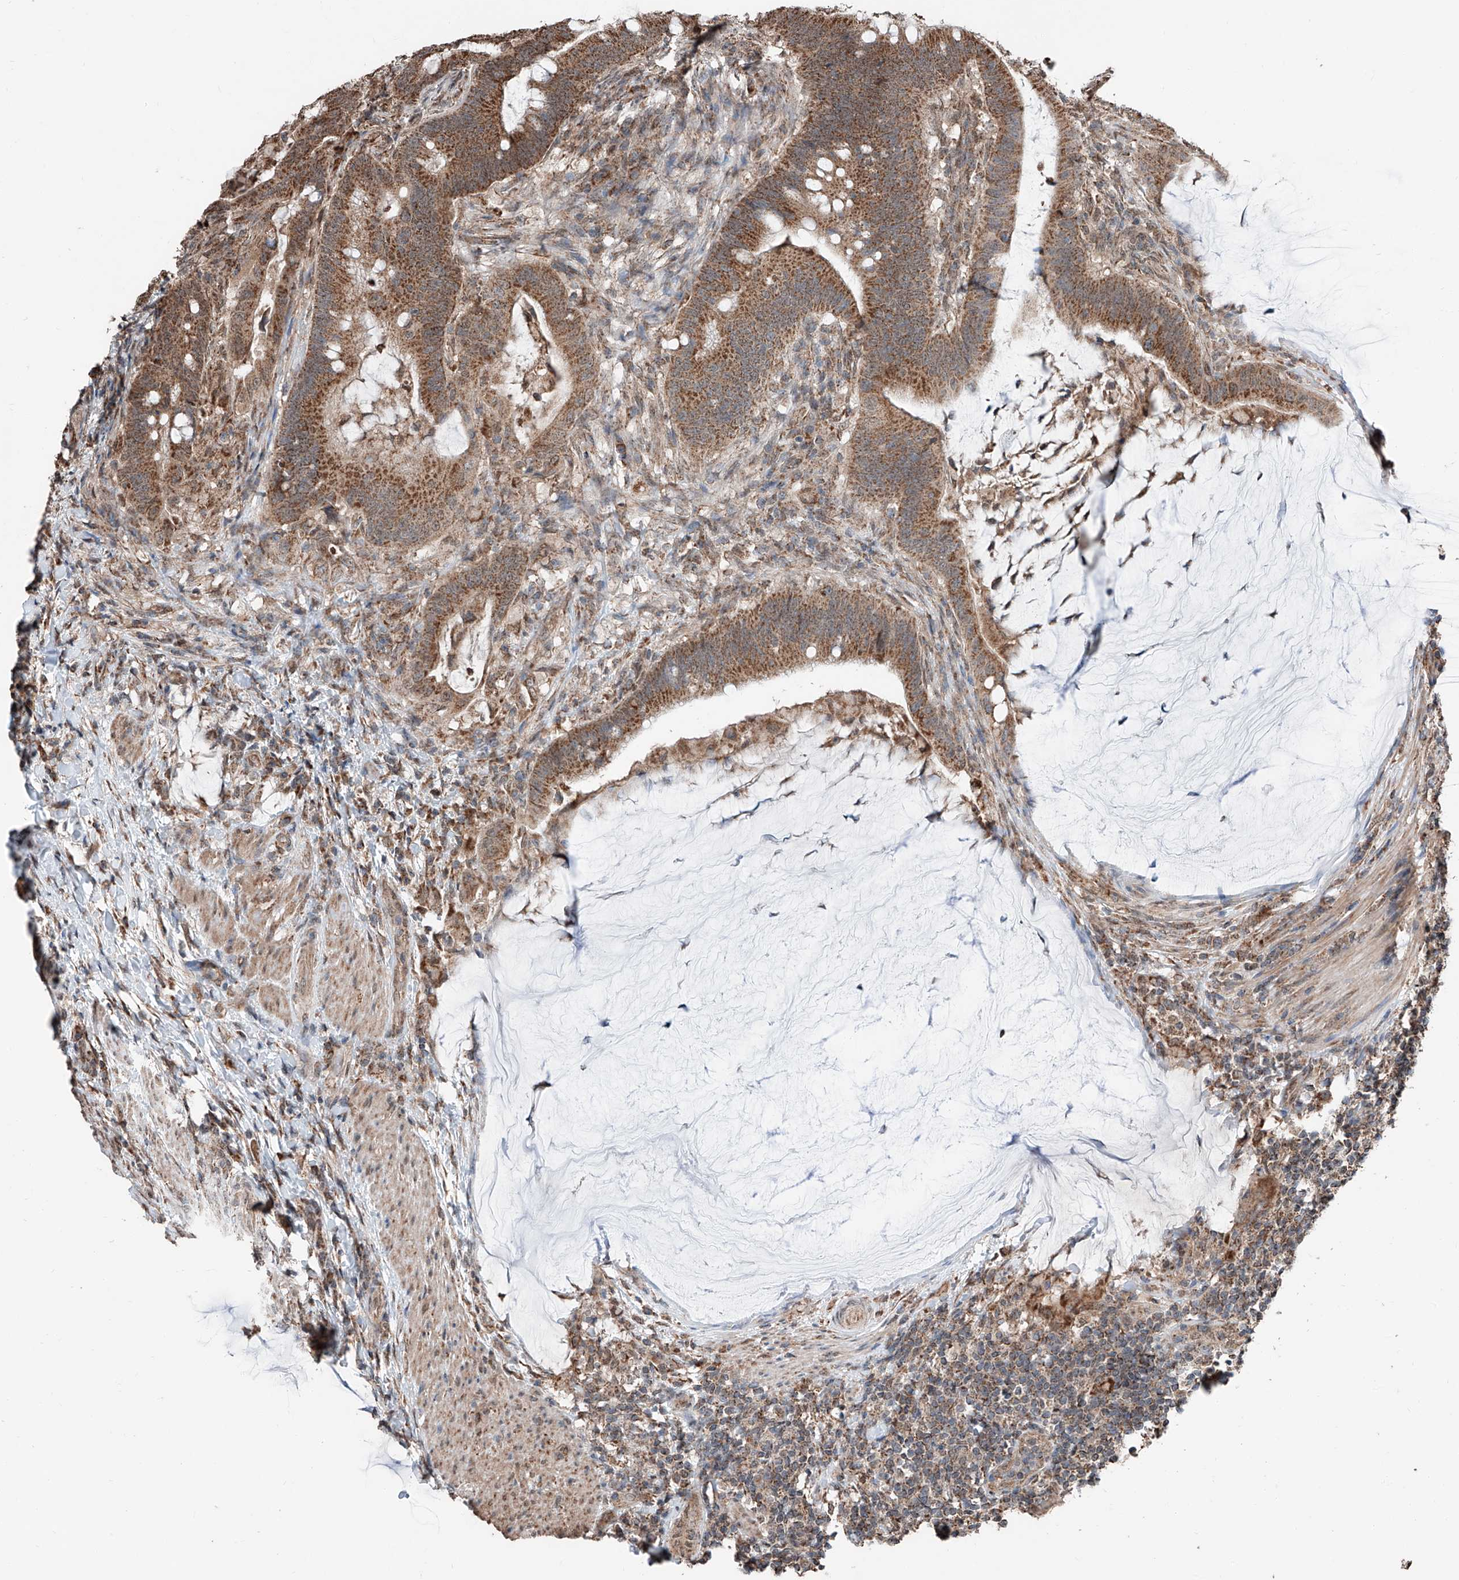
{"staining": {"intensity": "strong", "quantity": ">75%", "location": "cytoplasmic/membranous"}, "tissue": "colorectal cancer", "cell_type": "Tumor cells", "image_type": "cancer", "snomed": [{"axis": "morphology", "description": "Adenocarcinoma, NOS"}, {"axis": "topography", "description": "Colon"}], "caption": "This is a micrograph of immunohistochemistry staining of colorectal adenocarcinoma, which shows strong expression in the cytoplasmic/membranous of tumor cells.", "gene": "ZNF445", "patient": {"sex": "female", "age": 66}}